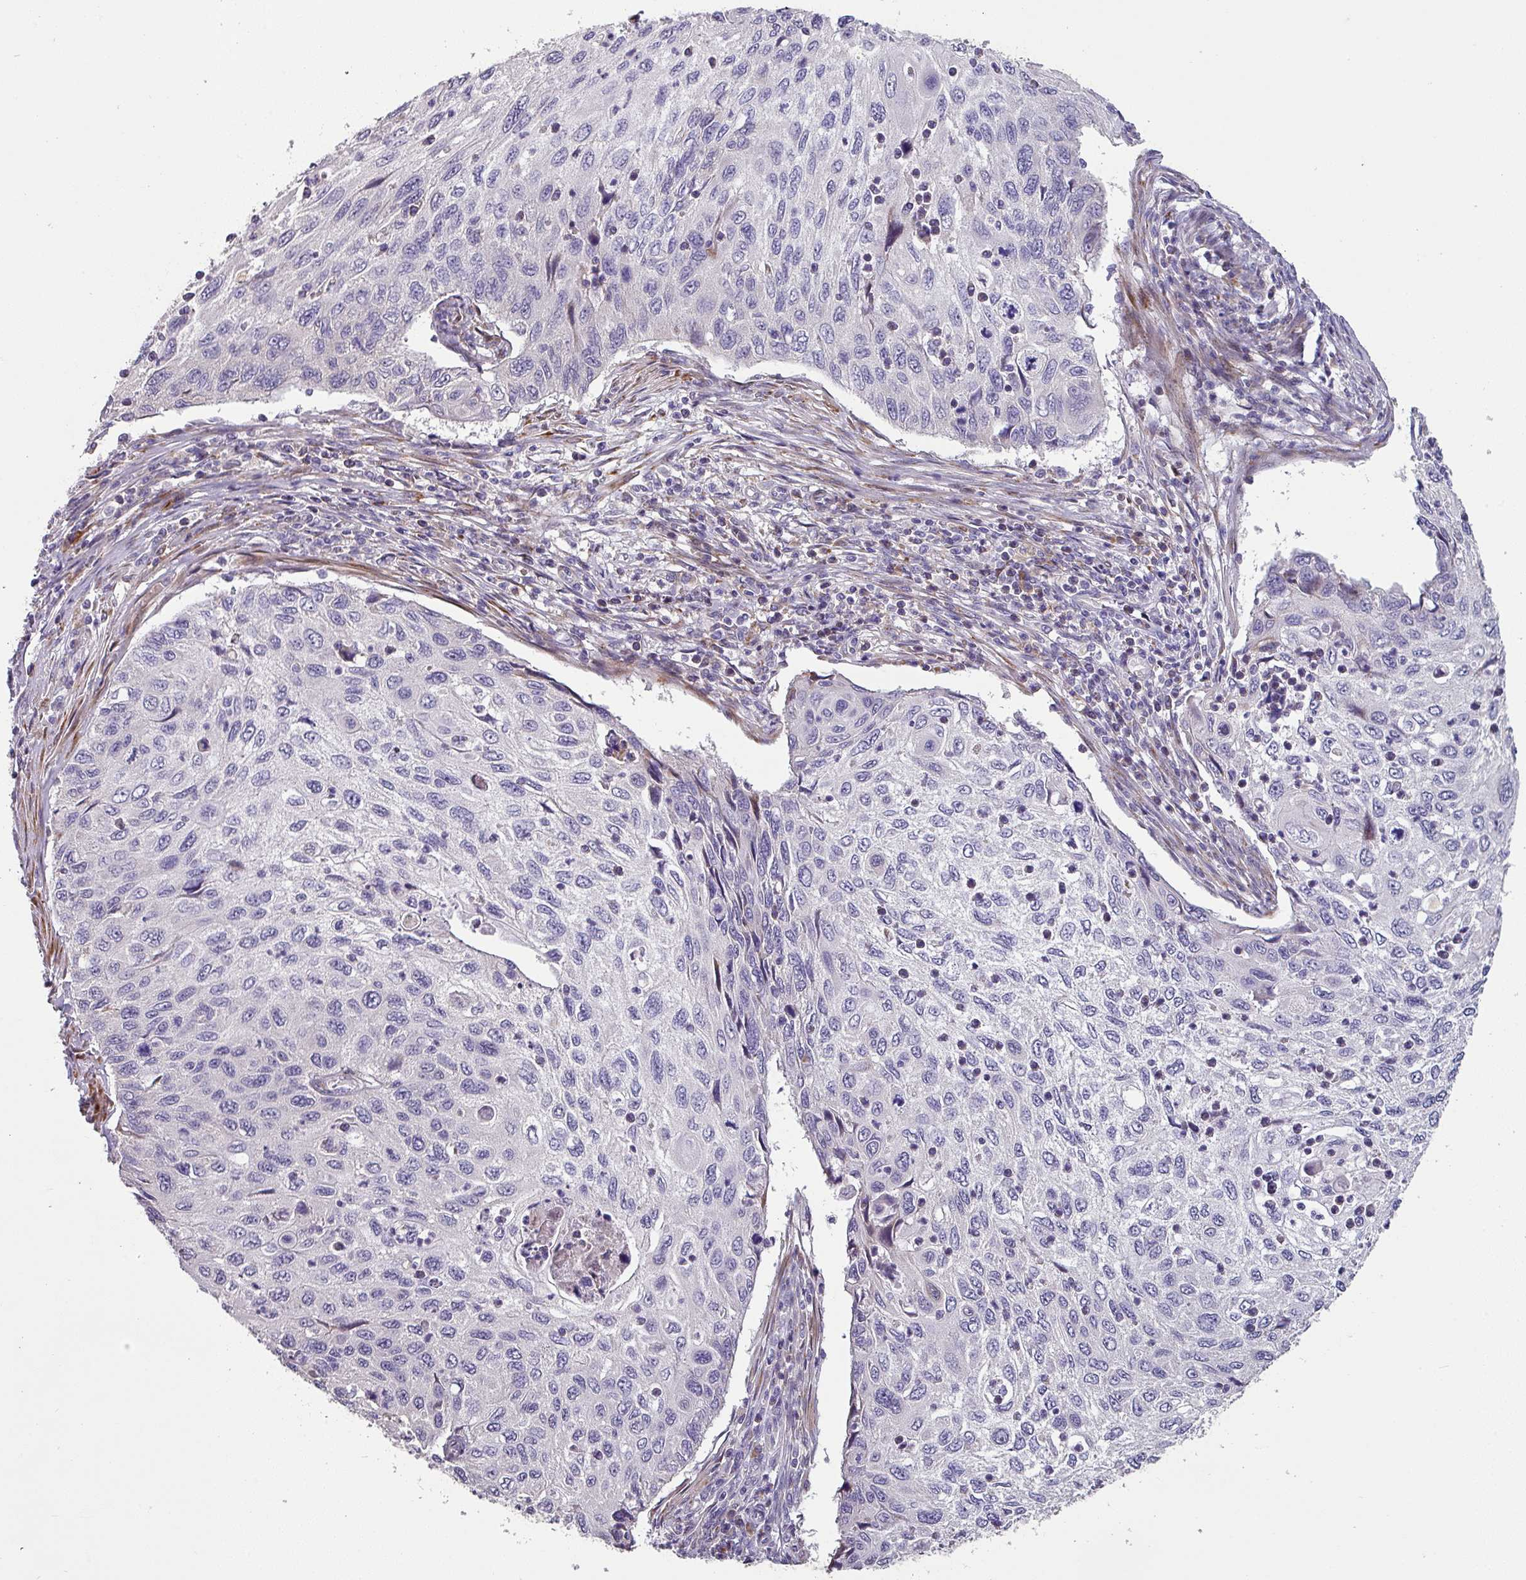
{"staining": {"intensity": "negative", "quantity": "none", "location": "none"}, "tissue": "cervical cancer", "cell_type": "Tumor cells", "image_type": "cancer", "snomed": [{"axis": "morphology", "description": "Squamous cell carcinoma, NOS"}, {"axis": "topography", "description": "Cervix"}], "caption": "This is a image of immunohistochemistry staining of cervical squamous cell carcinoma, which shows no positivity in tumor cells.", "gene": "KLHL3", "patient": {"sex": "female", "age": 70}}